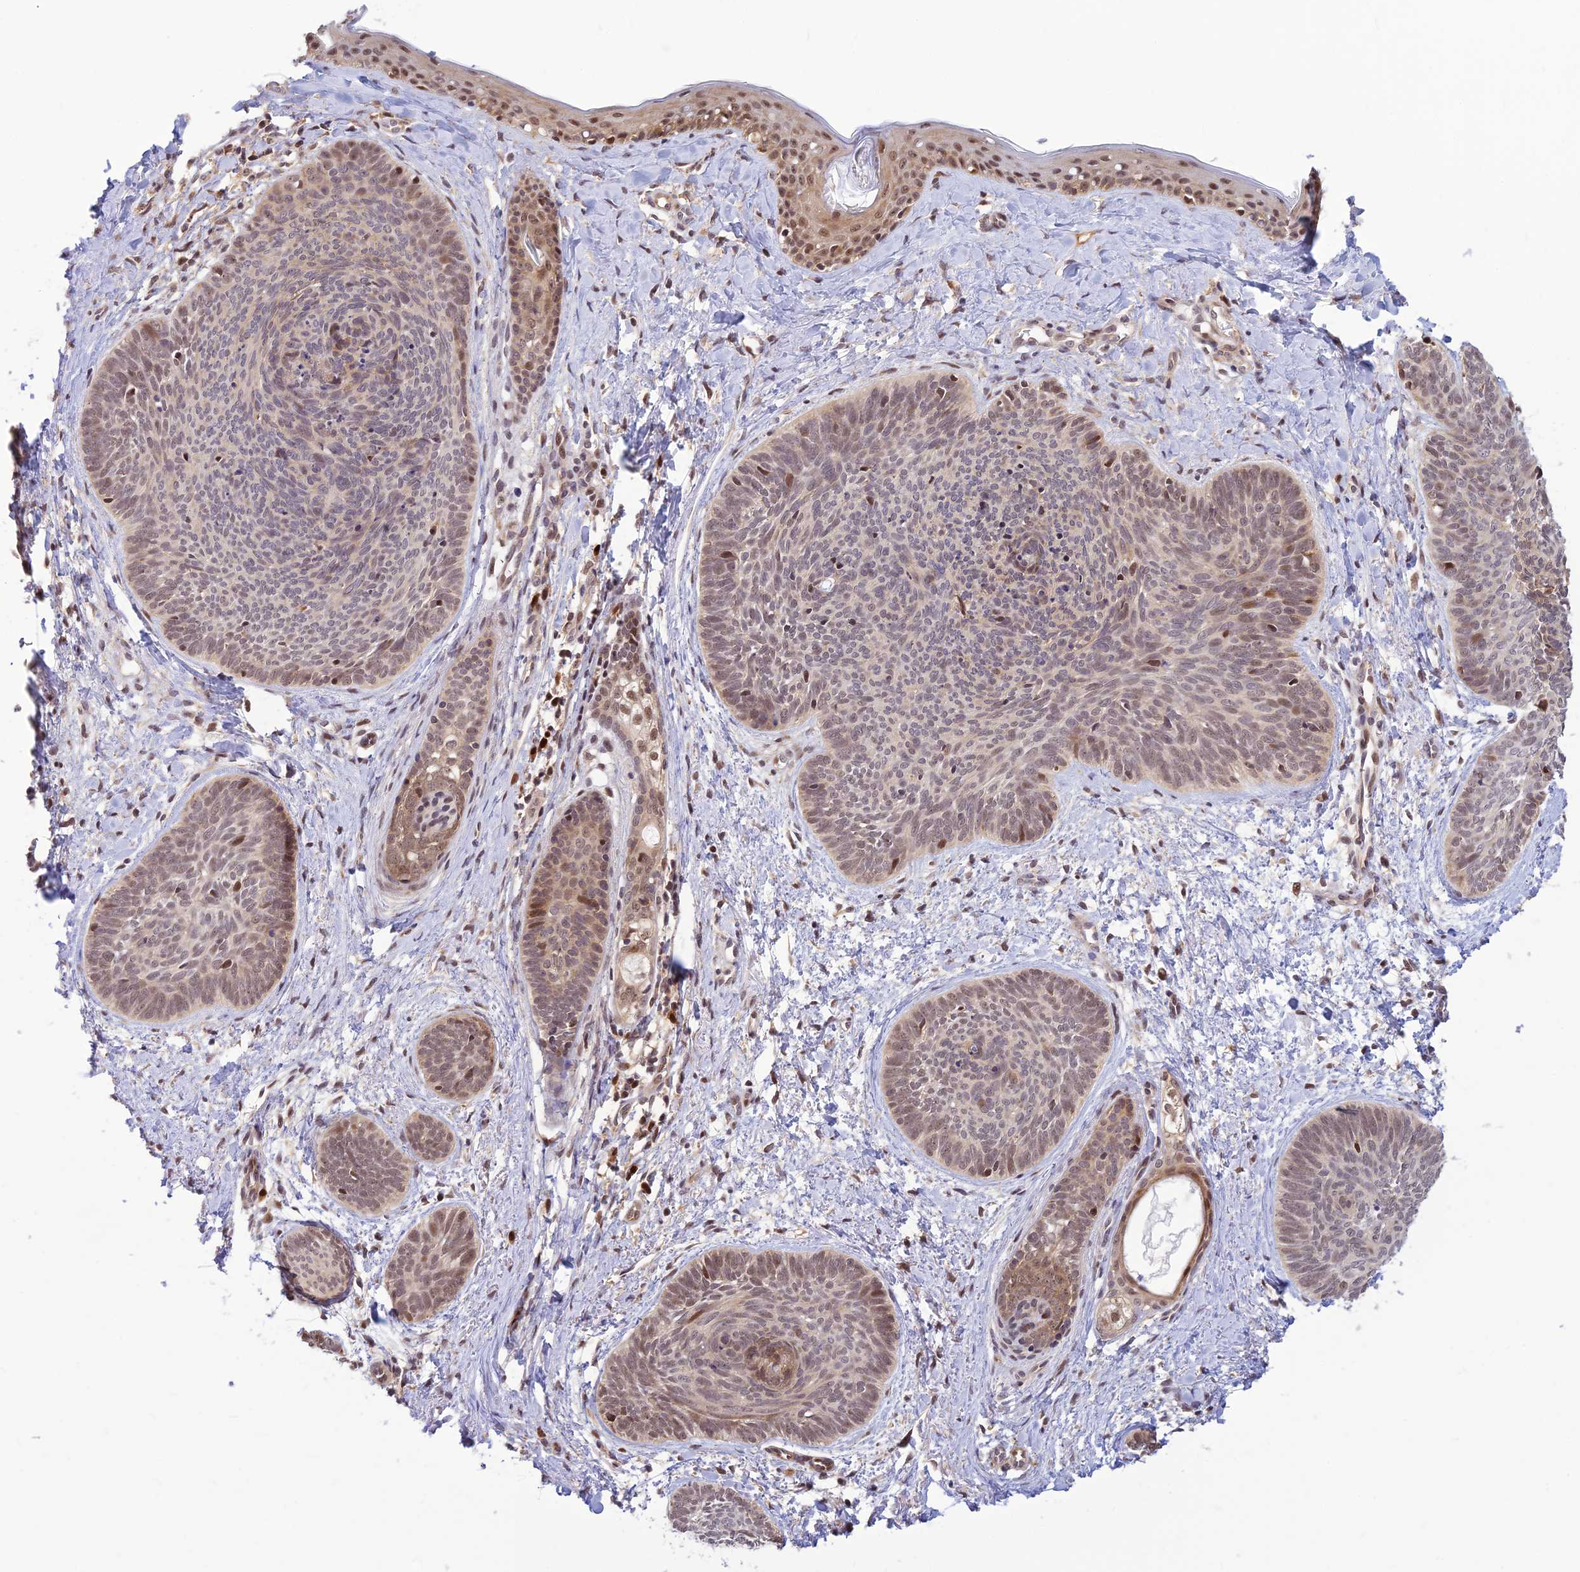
{"staining": {"intensity": "weak", "quantity": "25%-75%", "location": "nuclear"}, "tissue": "skin cancer", "cell_type": "Tumor cells", "image_type": "cancer", "snomed": [{"axis": "morphology", "description": "Basal cell carcinoma"}, {"axis": "topography", "description": "Skin"}], "caption": "The immunohistochemical stain highlights weak nuclear staining in tumor cells of basal cell carcinoma (skin) tissue.", "gene": "ASPDH", "patient": {"sex": "female", "age": 81}}